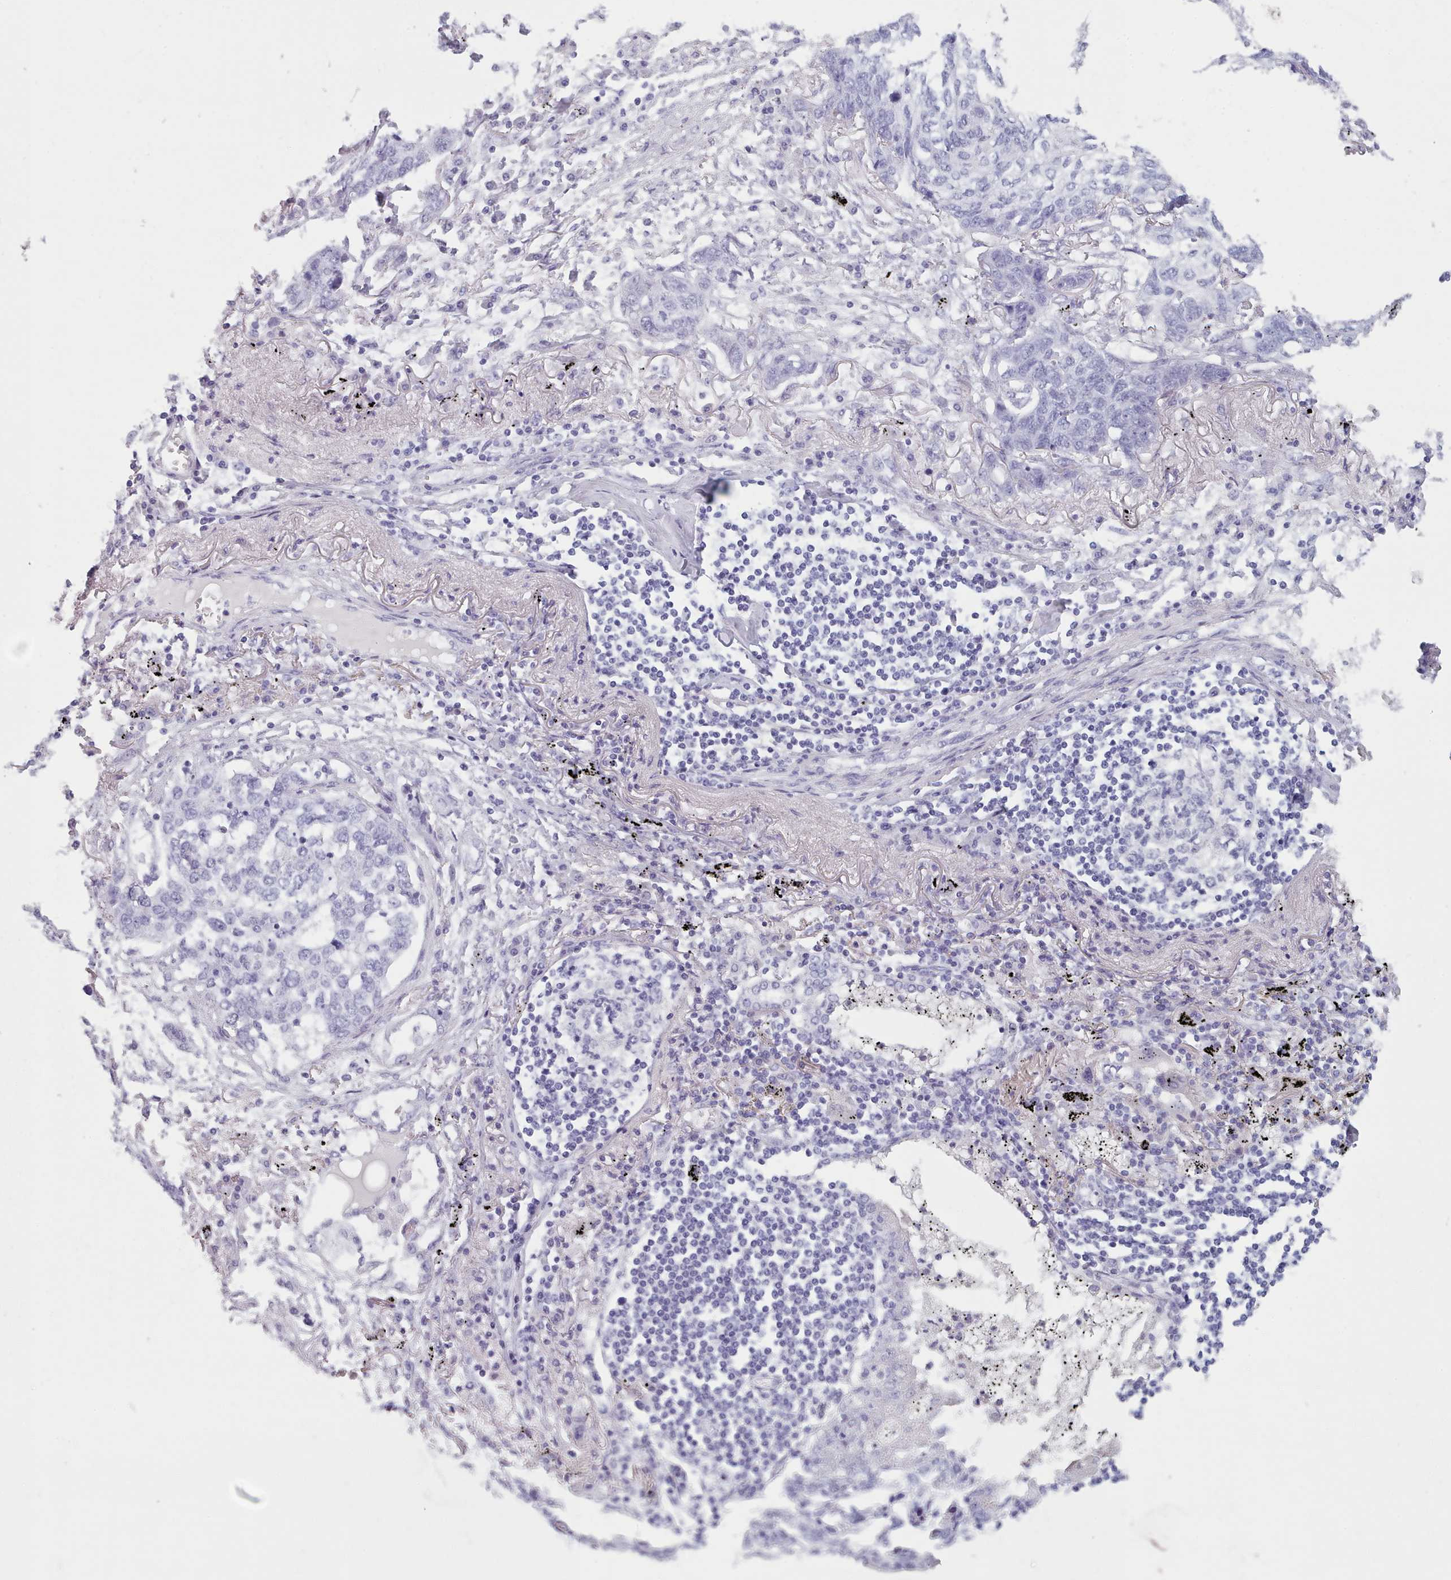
{"staining": {"intensity": "negative", "quantity": "none", "location": "none"}, "tissue": "lung cancer", "cell_type": "Tumor cells", "image_type": "cancer", "snomed": [{"axis": "morphology", "description": "Squamous cell carcinoma, NOS"}, {"axis": "topography", "description": "Lung"}], "caption": "There is no significant positivity in tumor cells of lung squamous cell carcinoma.", "gene": "ZNF43", "patient": {"sex": "female", "age": 63}}